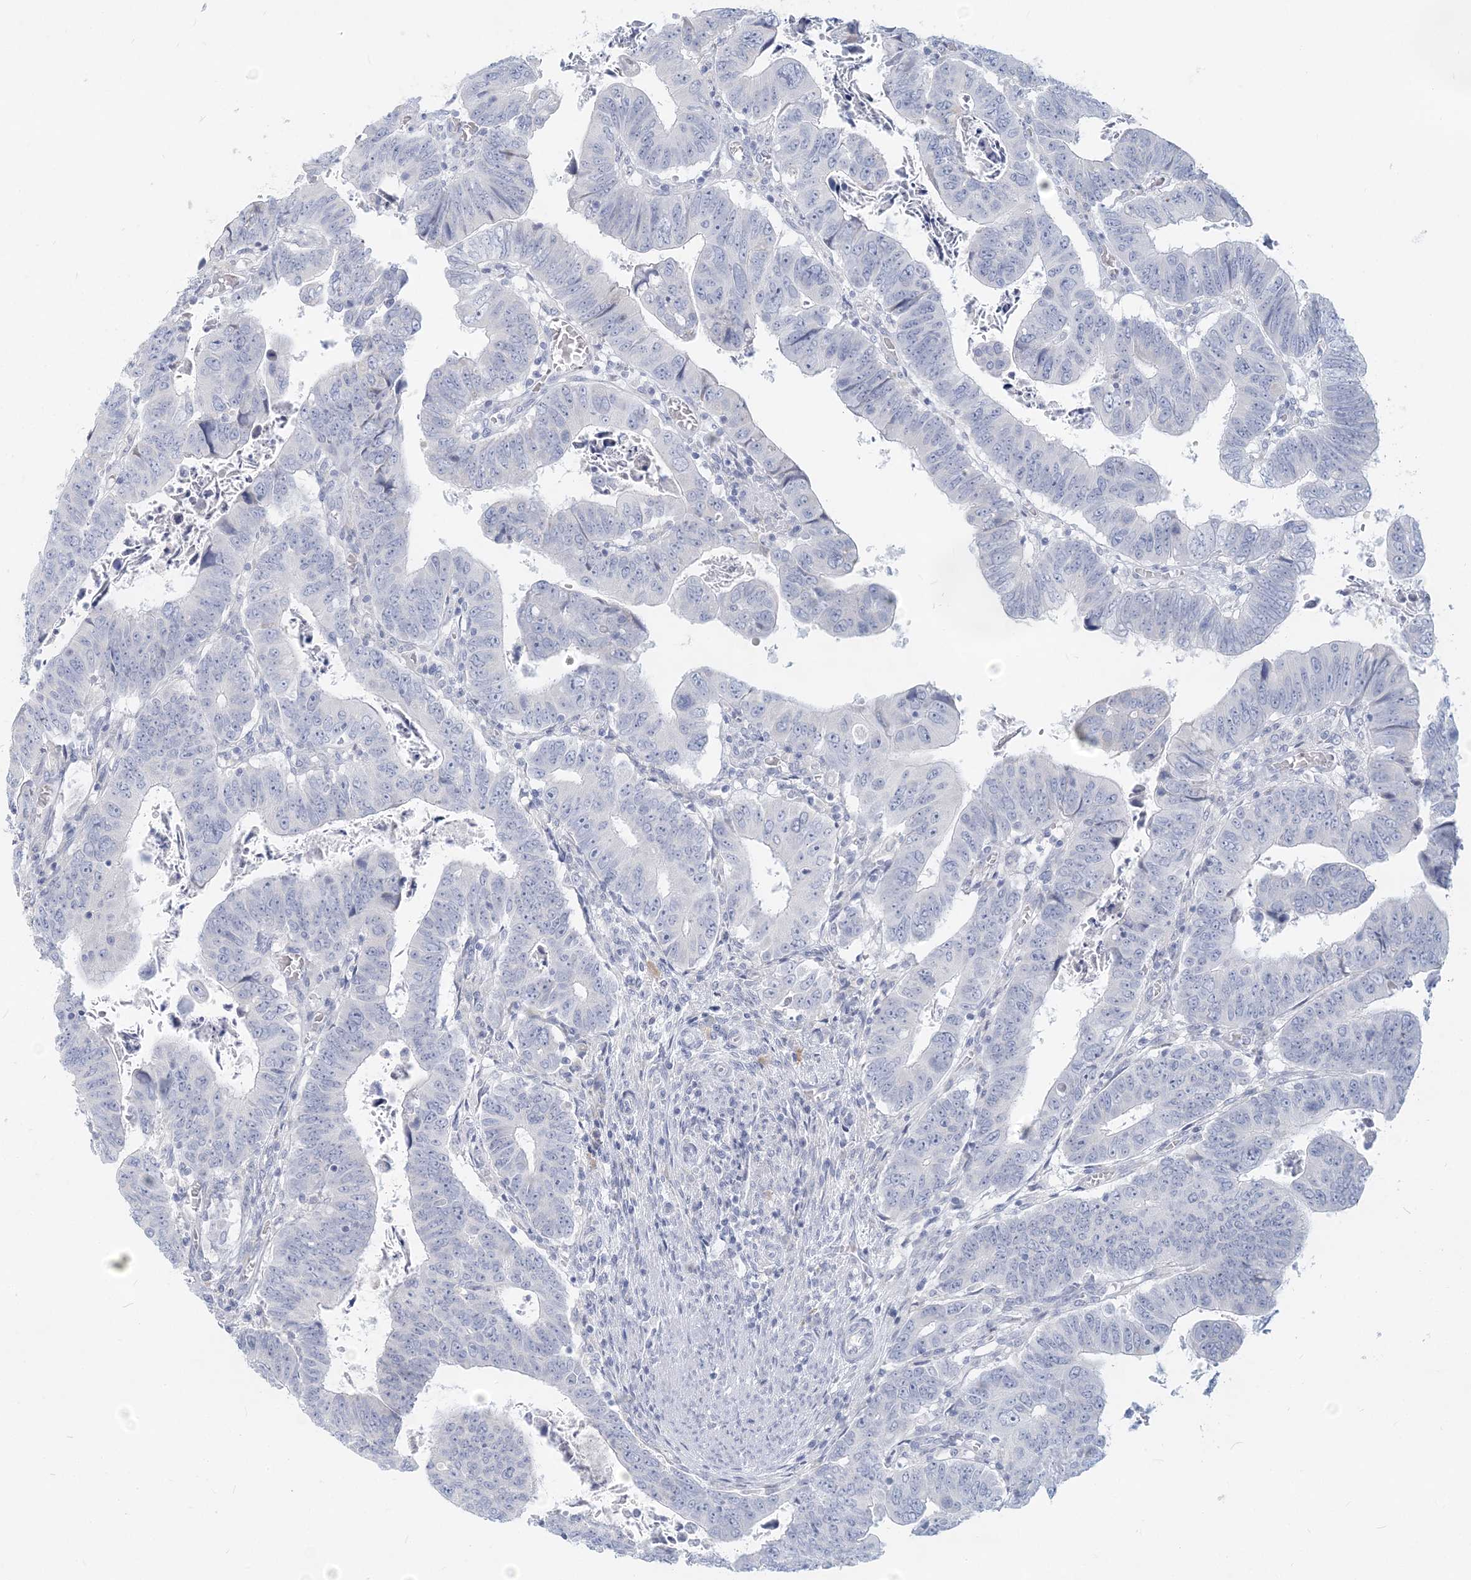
{"staining": {"intensity": "negative", "quantity": "none", "location": "none"}, "tissue": "colorectal cancer", "cell_type": "Tumor cells", "image_type": "cancer", "snomed": [{"axis": "morphology", "description": "Normal tissue, NOS"}, {"axis": "morphology", "description": "Adenocarcinoma, NOS"}, {"axis": "topography", "description": "Rectum"}], "caption": "The image demonstrates no significant expression in tumor cells of colorectal cancer. (Immunohistochemistry, brightfield microscopy, high magnification).", "gene": "CSN1S1", "patient": {"sex": "female", "age": 65}}